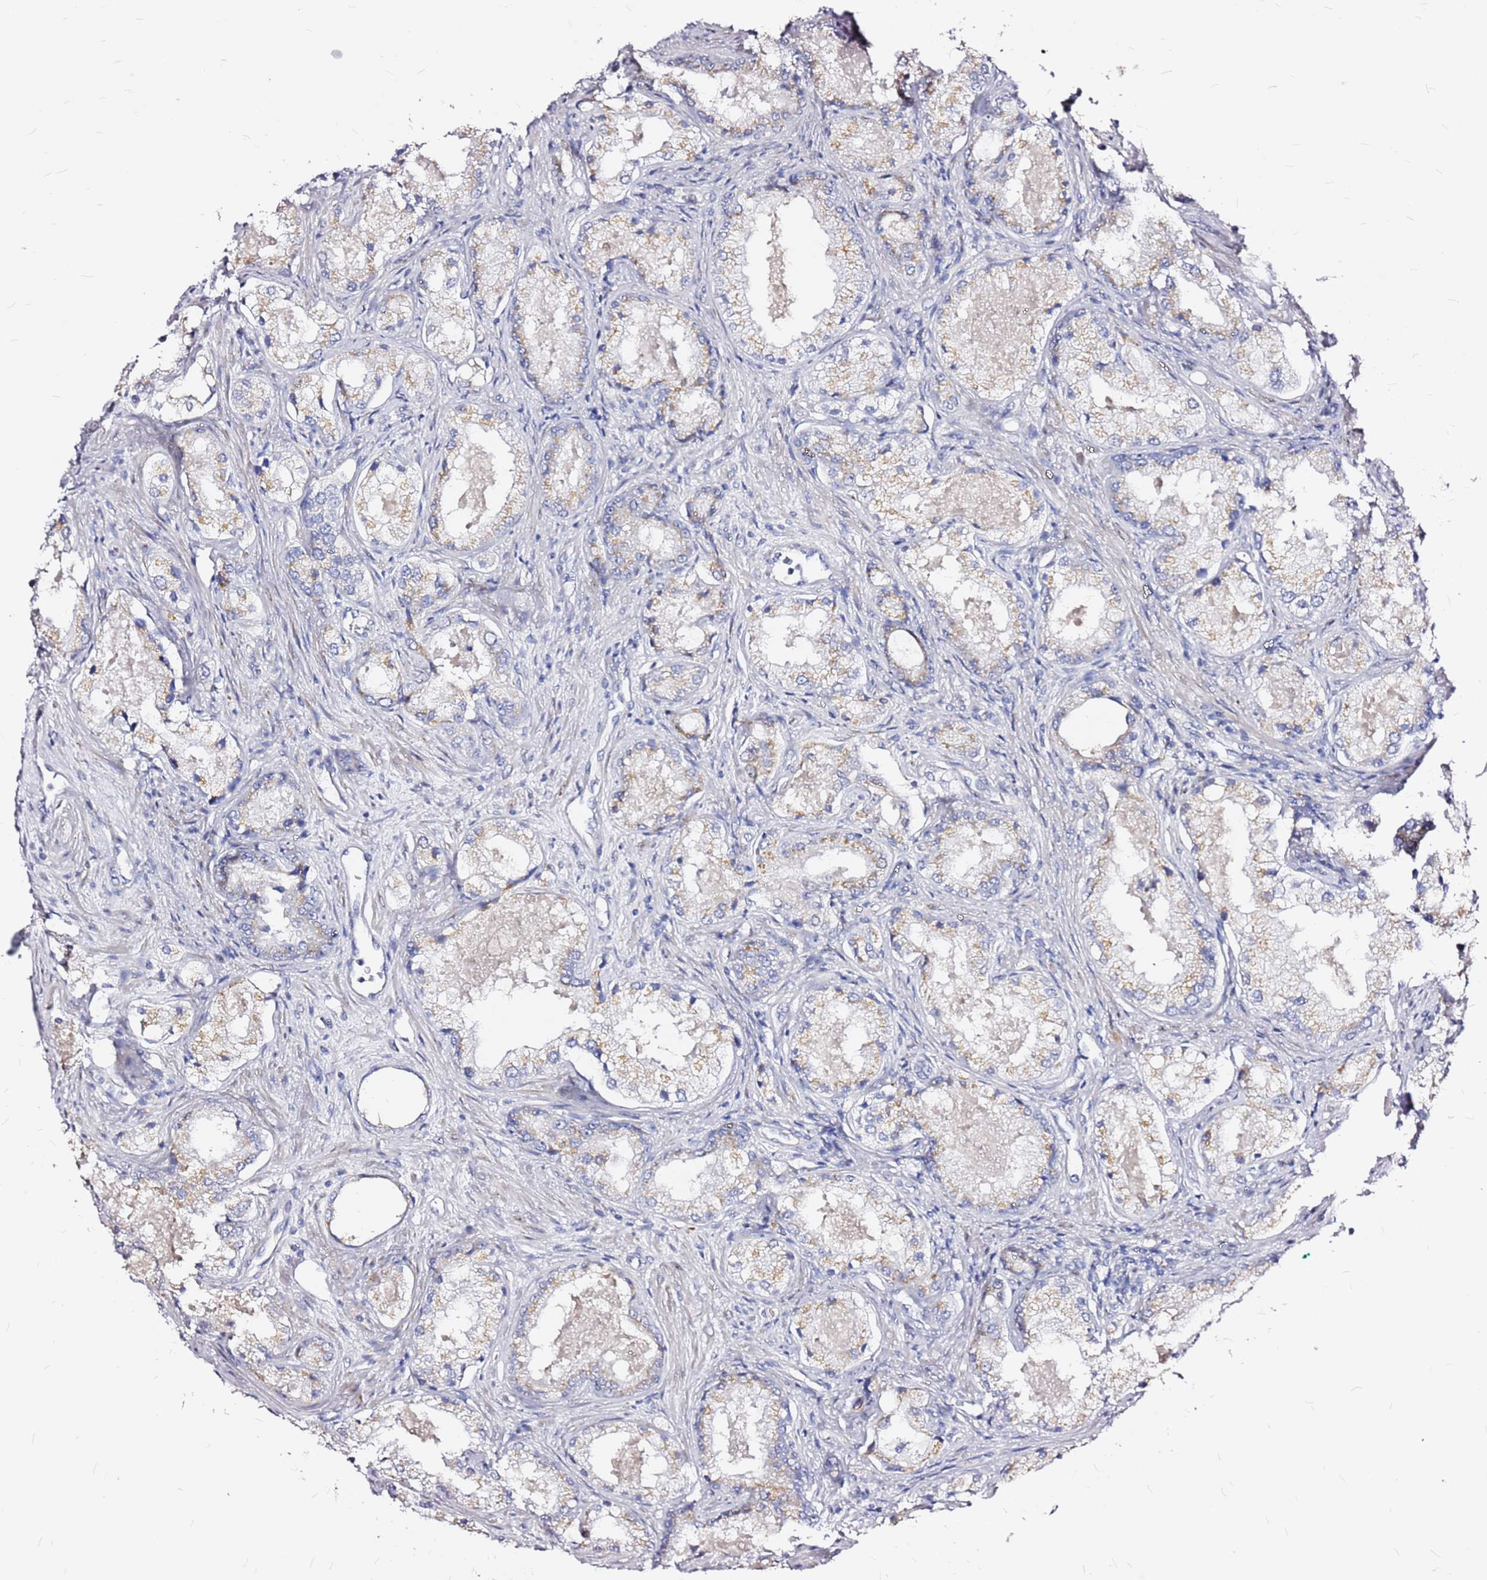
{"staining": {"intensity": "weak", "quantity": "25%-75%", "location": "cytoplasmic/membranous"}, "tissue": "prostate cancer", "cell_type": "Tumor cells", "image_type": "cancer", "snomed": [{"axis": "morphology", "description": "Adenocarcinoma, Low grade"}, {"axis": "topography", "description": "Prostate"}], "caption": "Immunohistochemistry (IHC) photomicrograph of human prostate cancer stained for a protein (brown), which displays low levels of weak cytoplasmic/membranous expression in approximately 25%-75% of tumor cells.", "gene": "CASD1", "patient": {"sex": "male", "age": 68}}